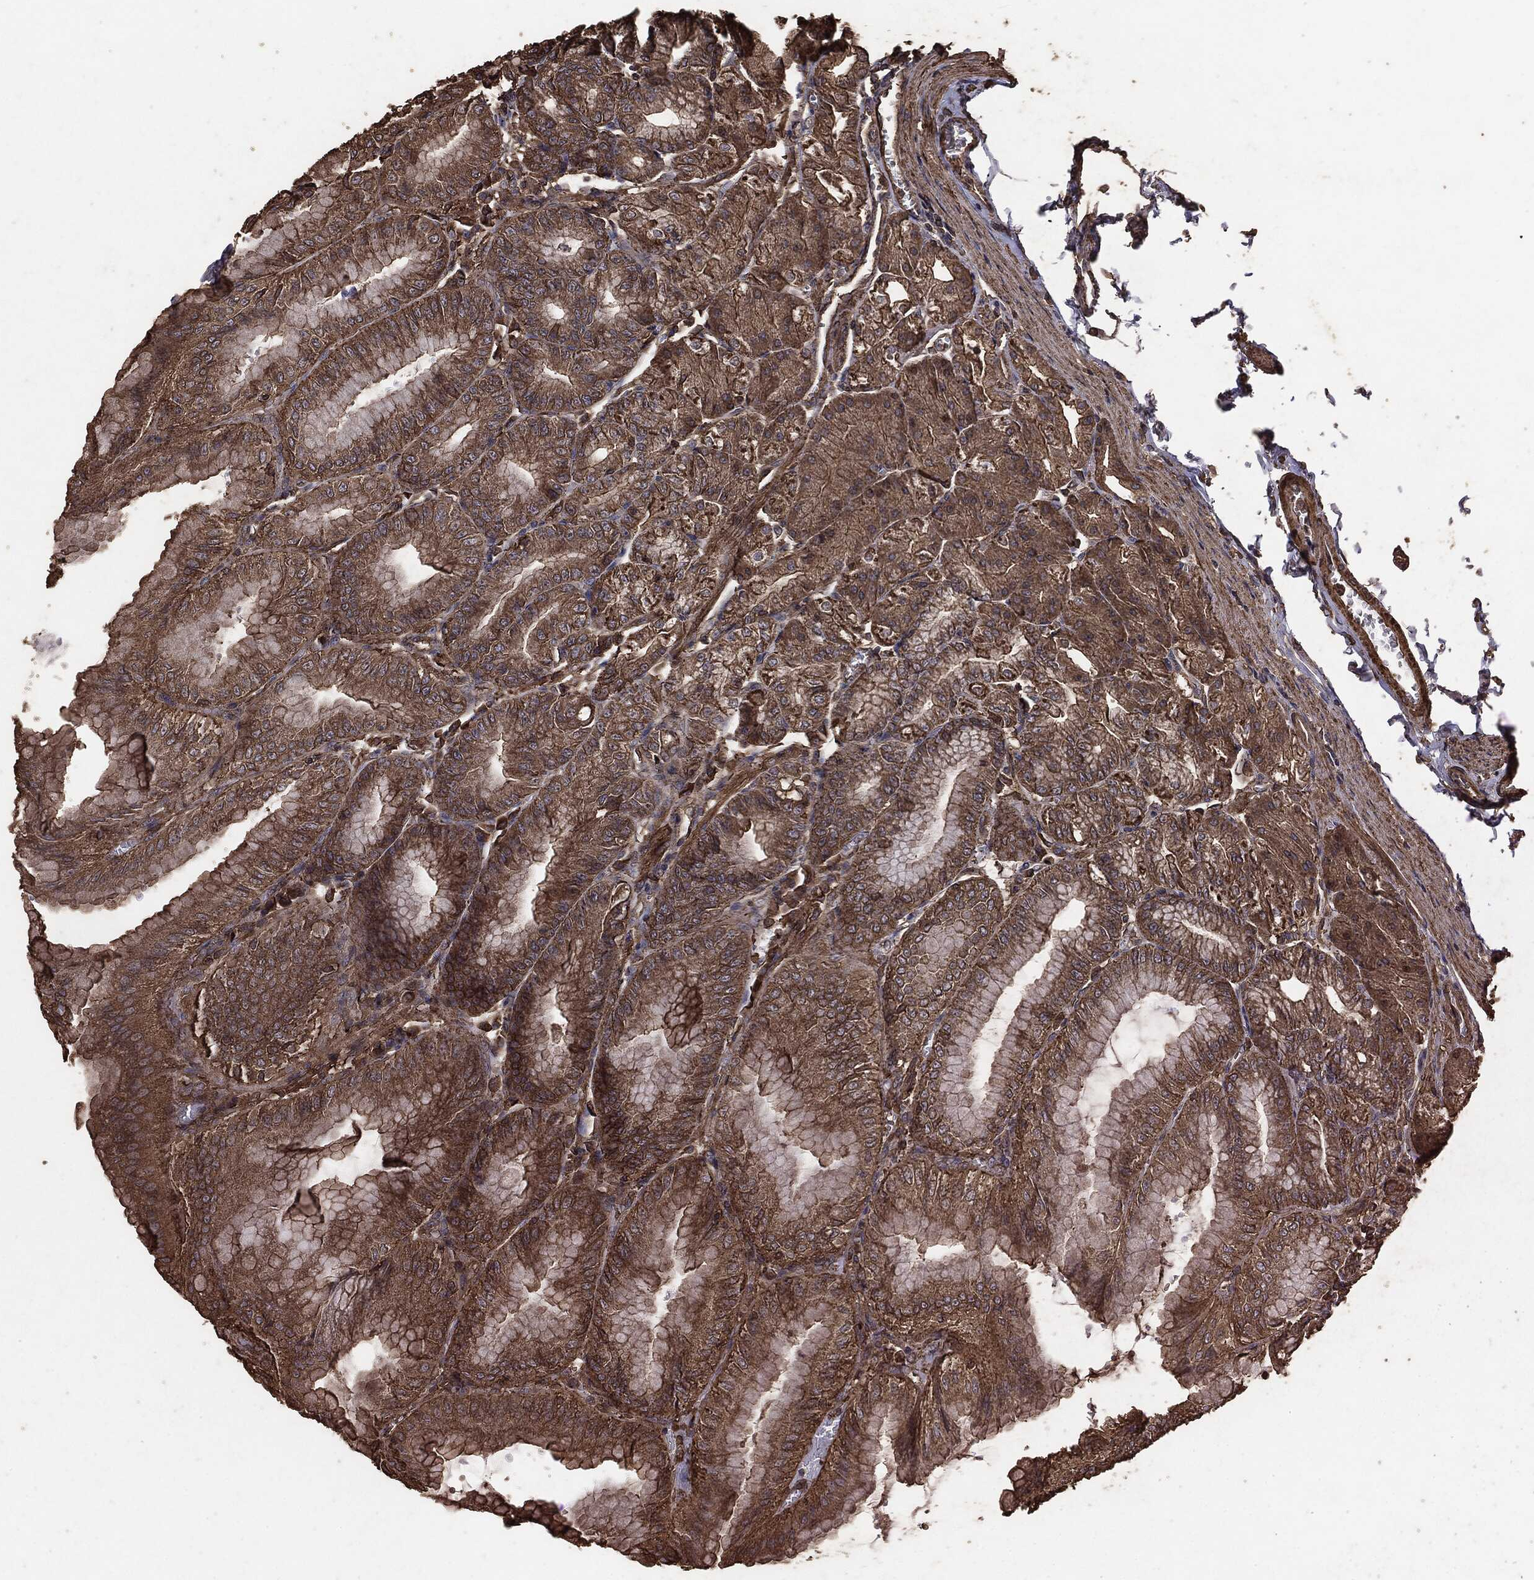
{"staining": {"intensity": "moderate", "quantity": ">75%", "location": "cytoplasmic/membranous"}, "tissue": "stomach", "cell_type": "Glandular cells", "image_type": "normal", "snomed": [{"axis": "morphology", "description": "Normal tissue, NOS"}, {"axis": "topography", "description": "Stomach"}], "caption": "Glandular cells exhibit medium levels of moderate cytoplasmic/membranous staining in approximately >75% of cells in normal stomach. (Brightfield microscopy of DAB IHC at high magnification).", "gene": "MTOR", "patient": {"sex": "male", "age": 71}}